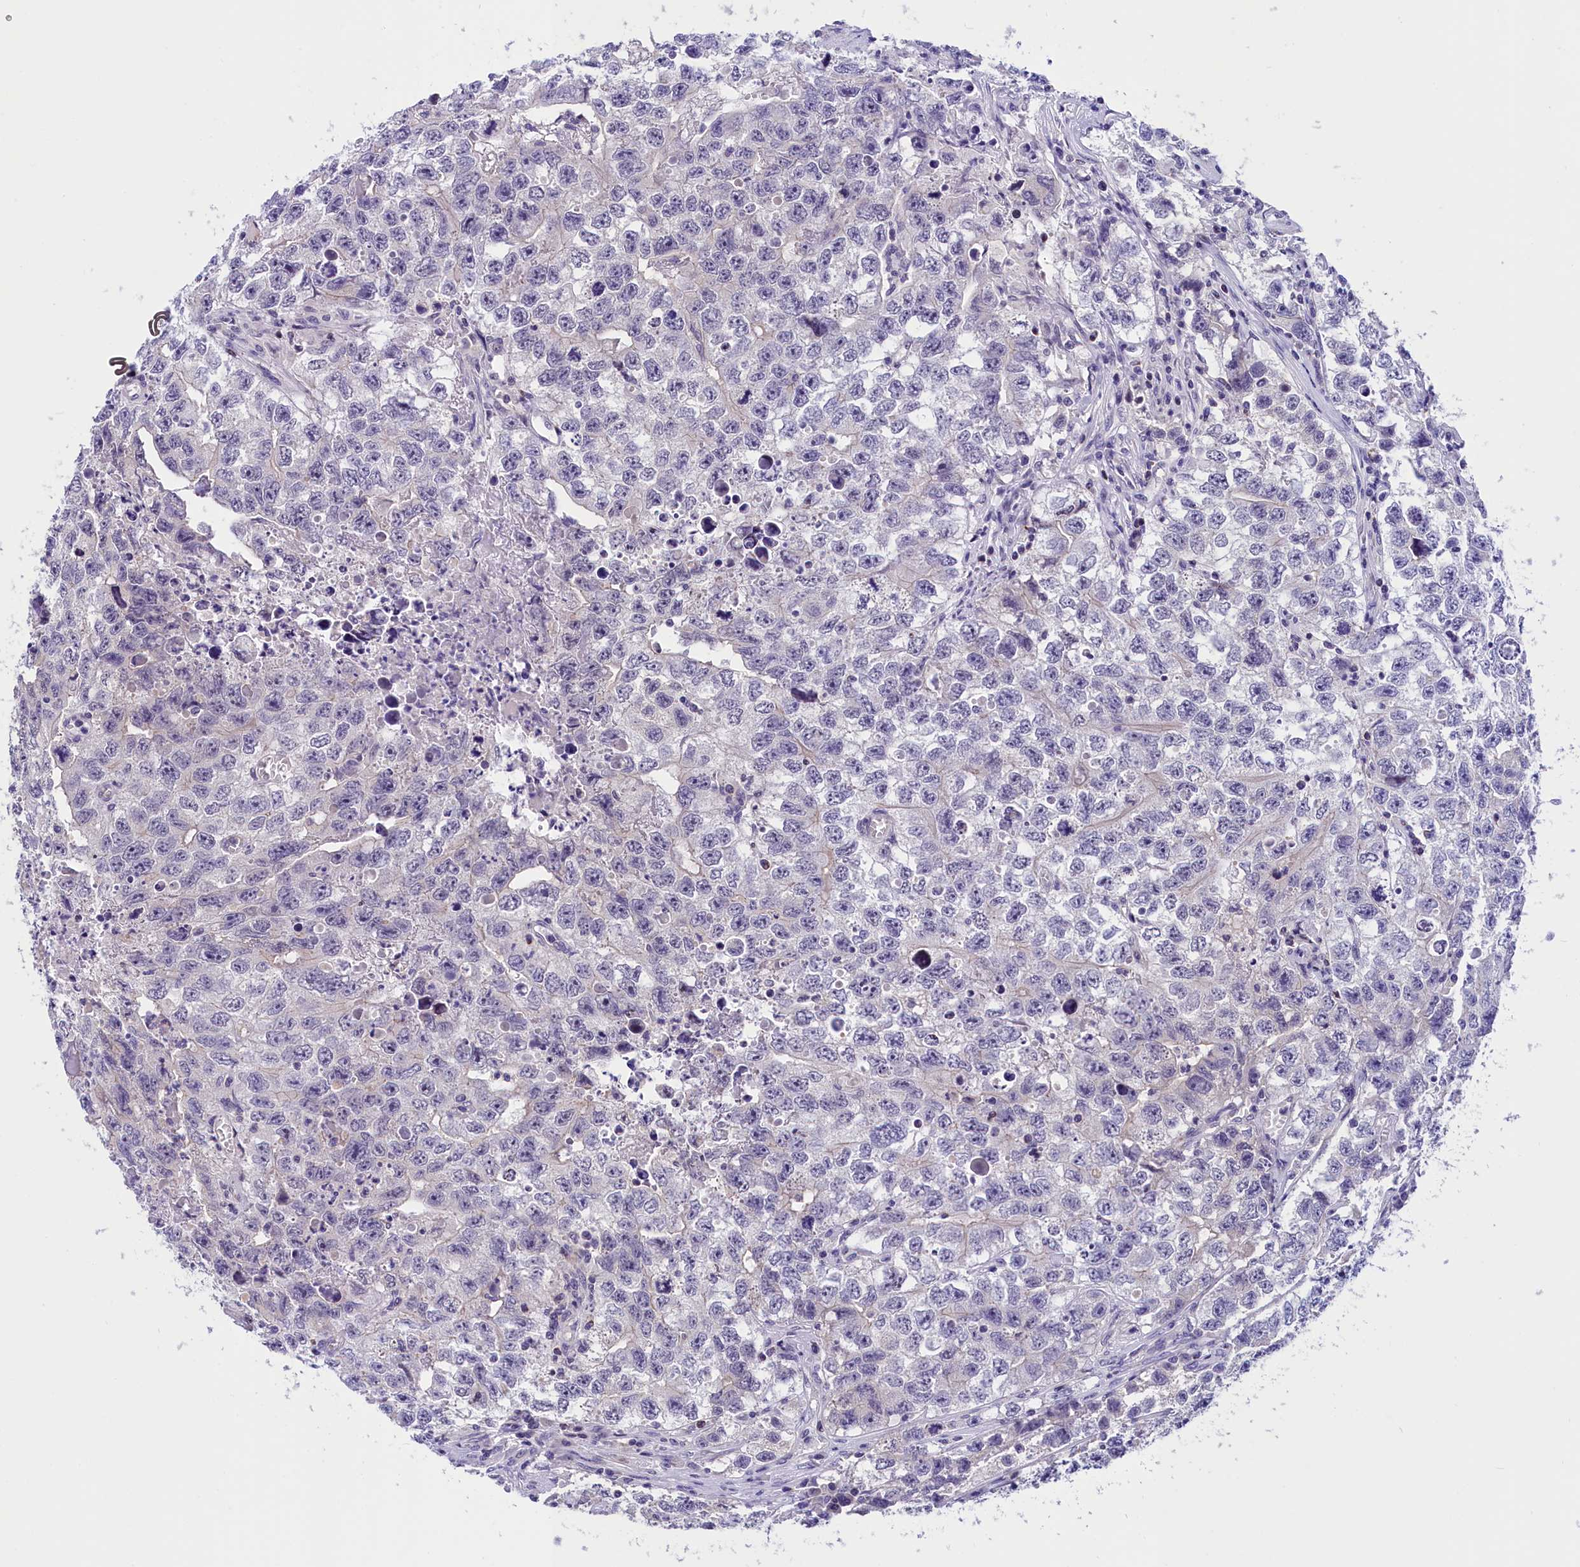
{"staining": {"intensity": "negative", "quantity": "none", "location": "none"}, "tissue": "testis cancer", "cell_type": "Tumor cells", "image_type": "cancer", "snomed": [{"axis": "morphology", "description": "Seminoma, NOS"}, {"axis": "morphology", "description": "Carcinoma, Embryonal, NOS"}, {"axis": "topography", "description": "Testis"}], "caption": "Histopathology image shows no protein positivity in tumor cells of testis embryonal carcinoma tissue.", "gene": "ABAT", "patient": {"sex": "male", "age": 43}}